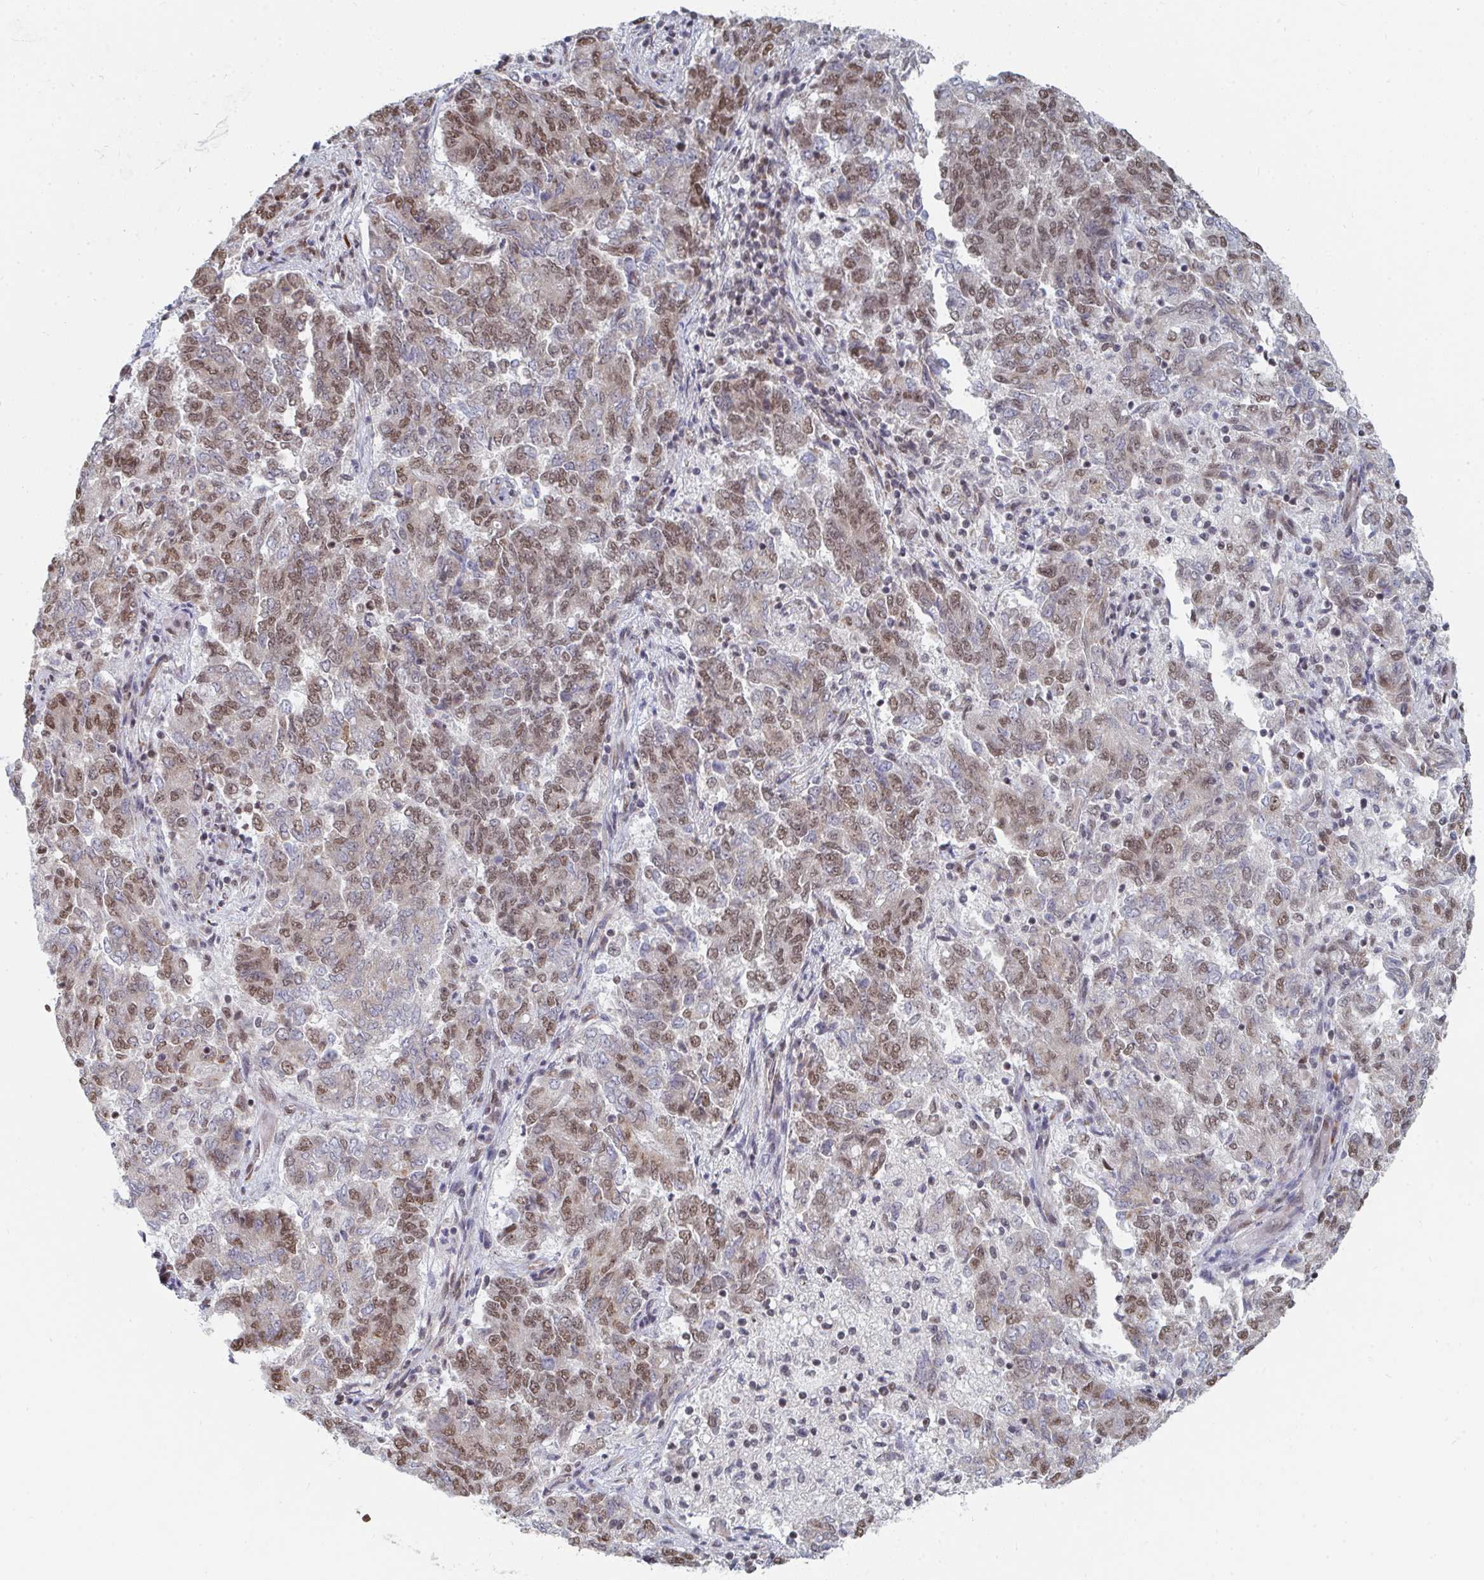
{"staining": {"intensity": "moderate", "quantity": "25%-75%", "location": "nuclear"}, "tissue": "endometrial cancer", "cell_type": "Tumor cells", "image_type": "cancer", "snomed": [{"axis": "morphology", "description": "Adenocarcinoma, NOS"}, {"axis": "topography", "description": "Endometrium"}], "caption": "Immunohistochemical staining of human endometrial cancer shows moderate nuclear protein positivity in about 25%-75% of tumor cells.", "gene": "MBNL1", "patient": {"sex": "female", "age": 80}}